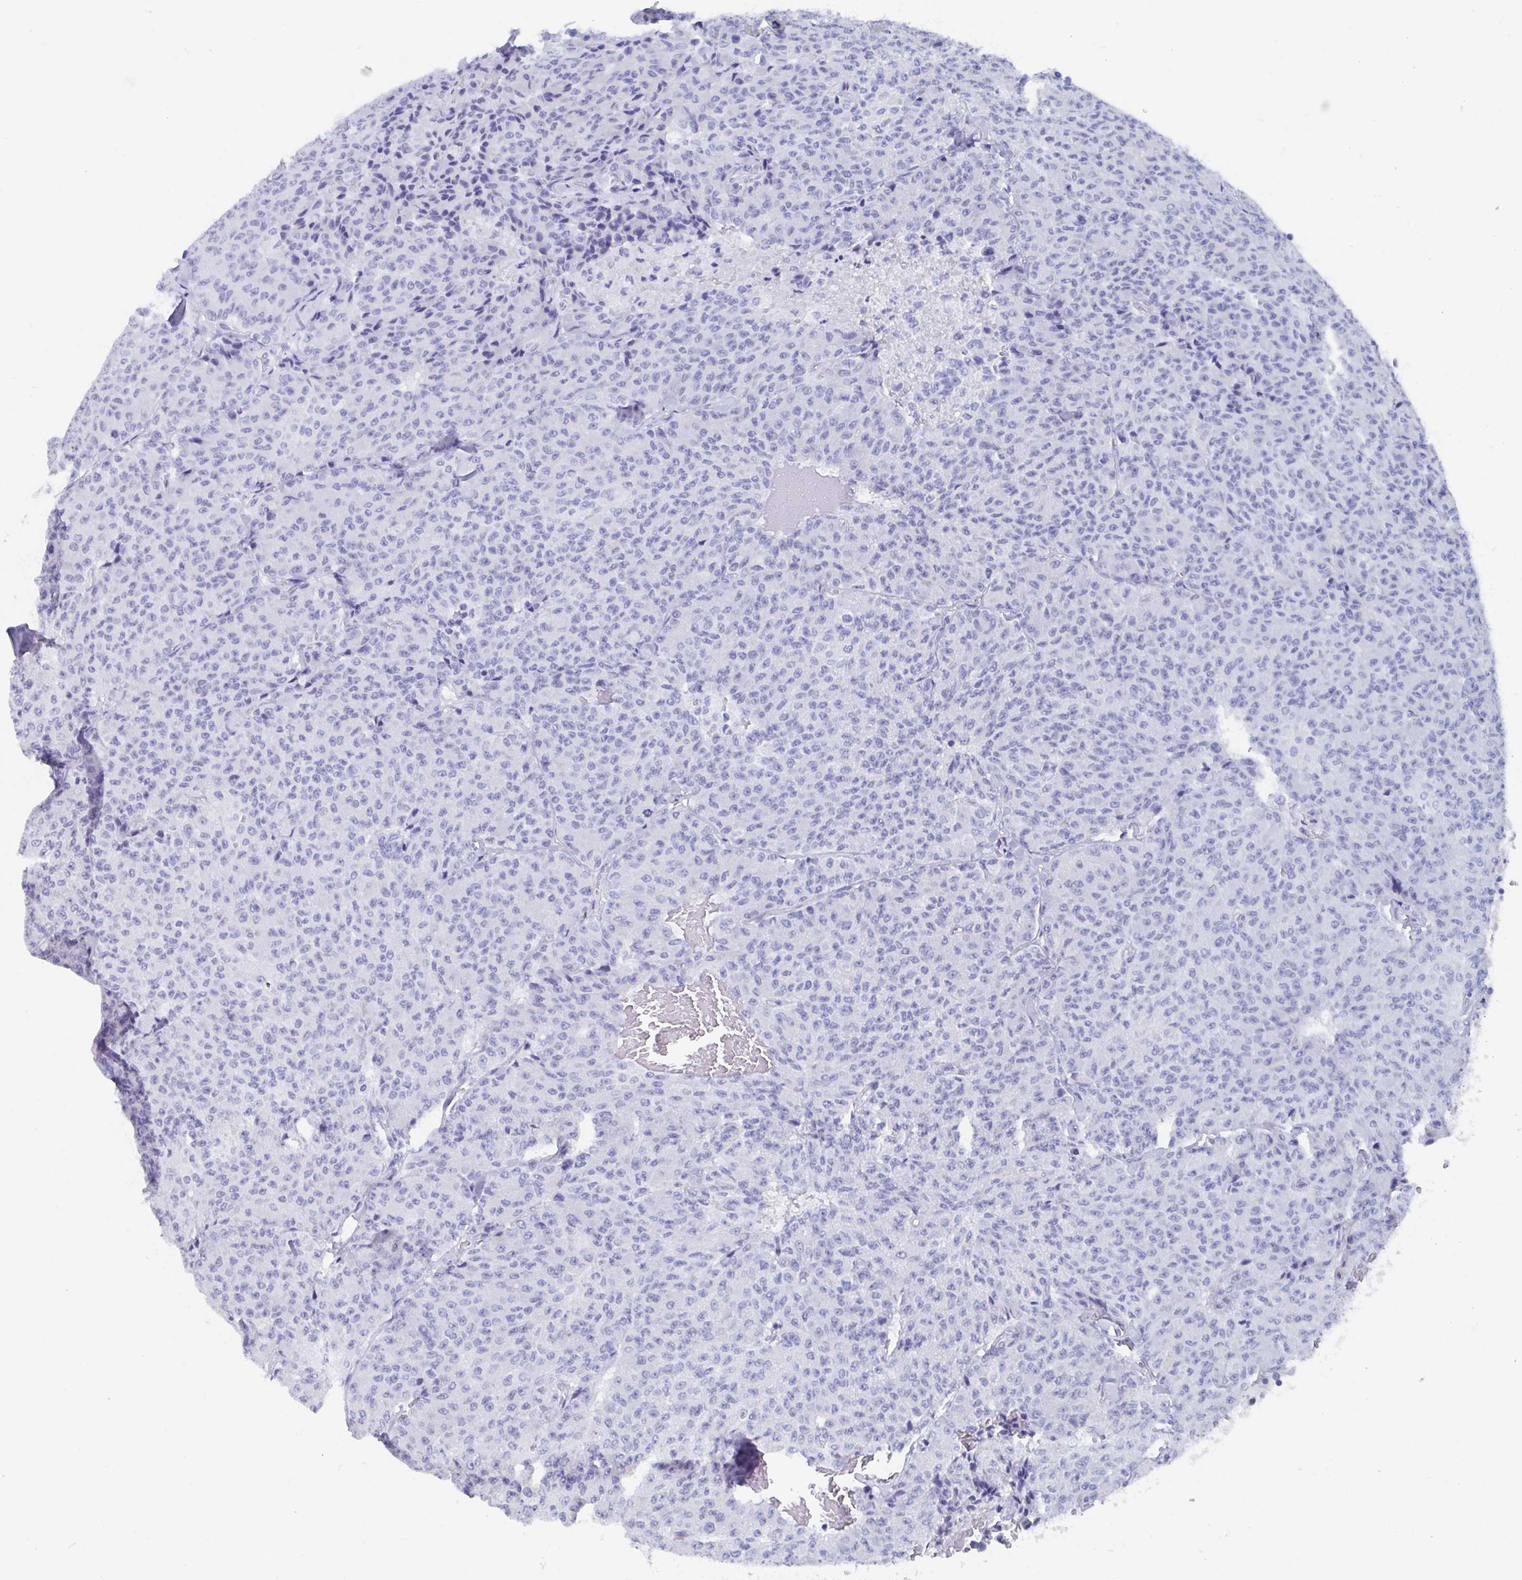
{"staining": {"intensity": "negative", "quantity": "none", "location": "none"}, "tissue": "carcinoid", "cell_type": "Tumor cells", "image_type": "cancer", "snomed": [{"axis": "morphology", "description": "Carcinoid, malignant, NOS"}, {"axis": "topography", "description": "Lung"}], "caption": "A micrograph of human carcinoid (malignant) is negative for staining in tumor cells.", "gene": "SHCBP1L", "patient": {"sex": "male", "age": 71}}